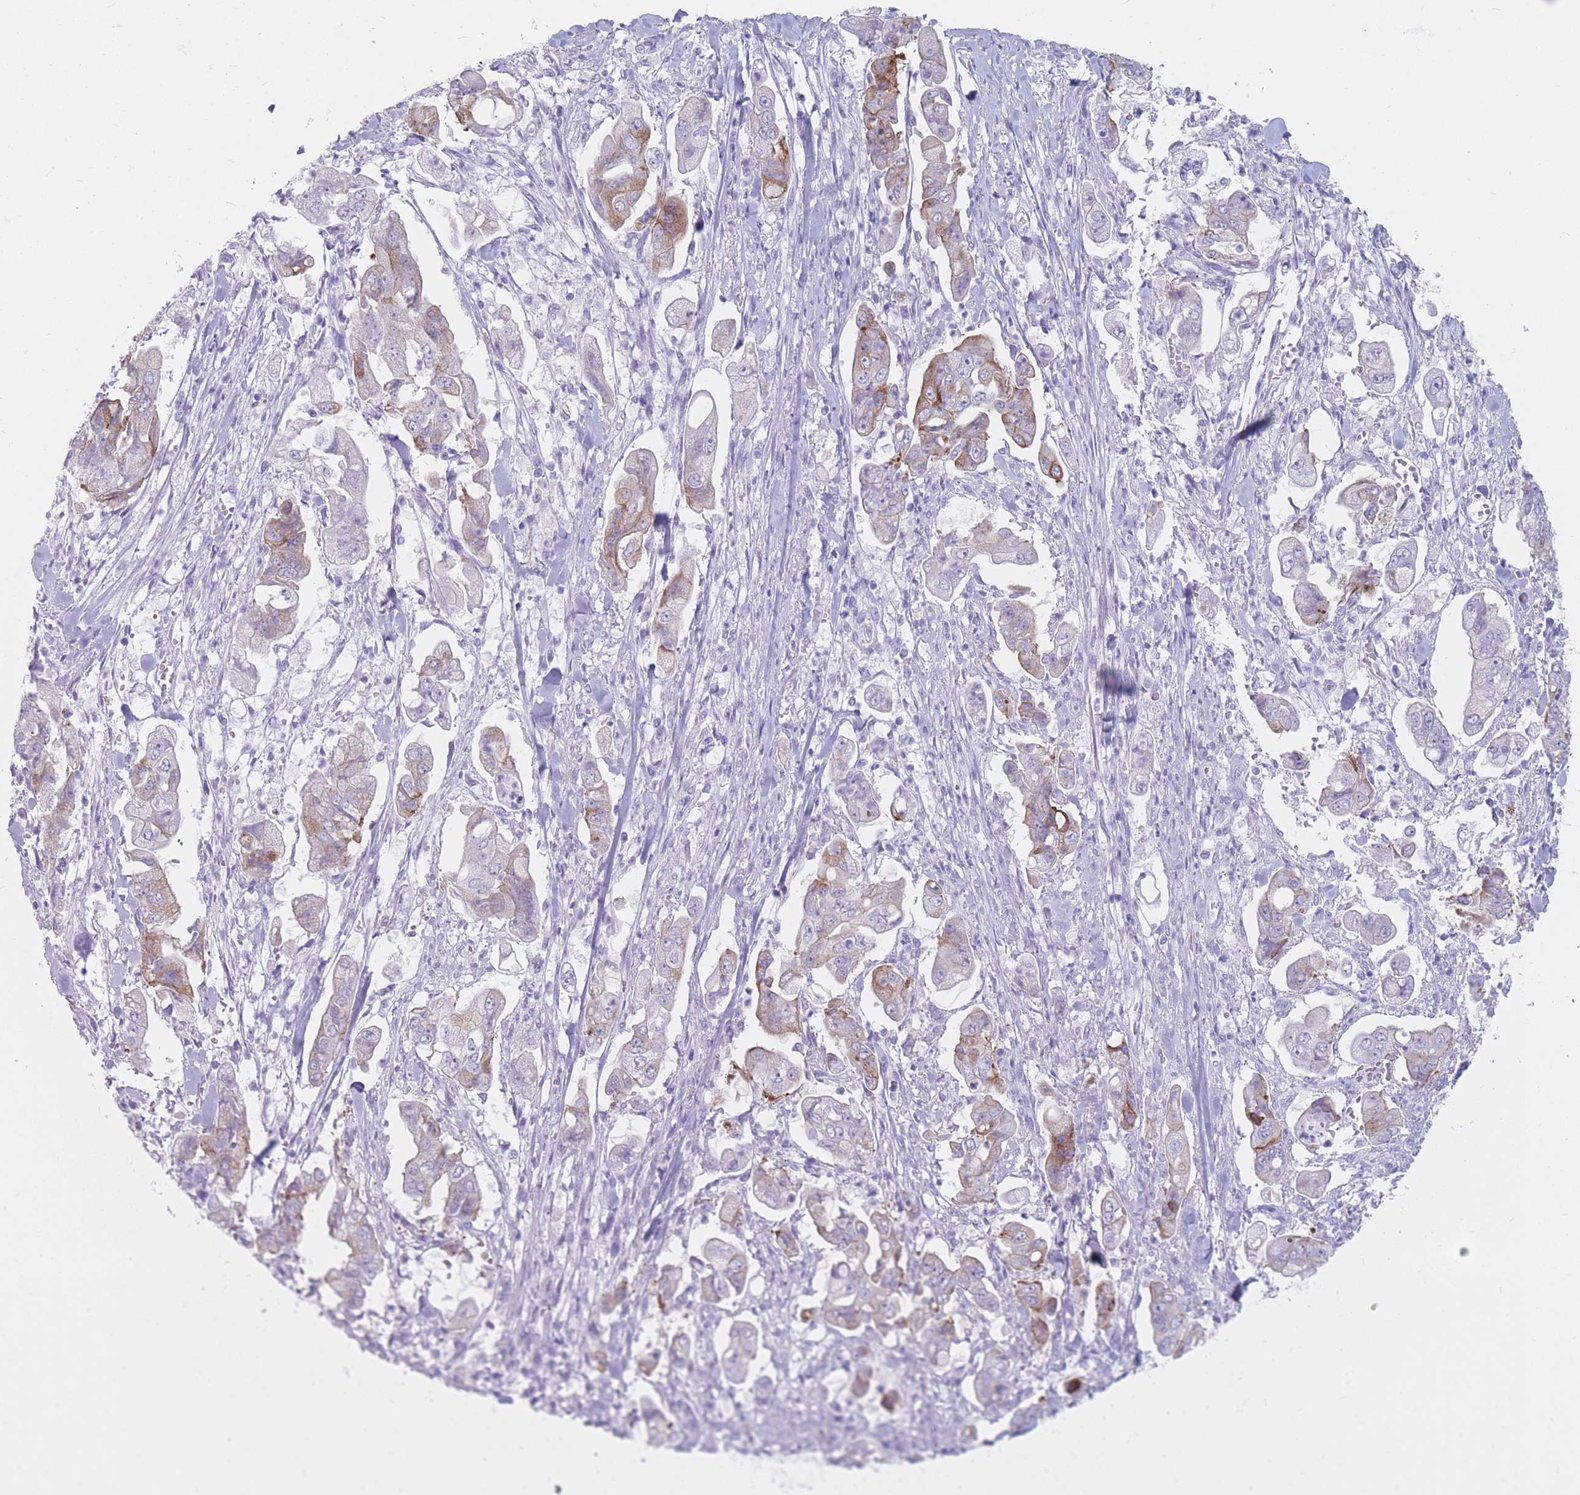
{"staining": {"intensity": "moderate", "quantity": "<25%", "location": "cytoplasmic/membranous"}, "tissue": "stomach cancer", "cell_type": "Tumor cells", "image_type": "cancer", "snomed": [{"axis": "morphology", "description": "Adenocarcinoma, NOS"}, {"axis": "topography", "description": "Stomach"}], "caption": "Stomach cancer tissue reveals moderate cytoplasmic/membranous staining in about <25% of tumor cells, visualized by immunohistochemistry. The protein of interest is stained brown, and the nuclei are stained in blue (DAB IHC with brightfield microscopy, high magnification).", "gene": "ST3GAL5", "patient": {"sex": "male", "age": 62}}